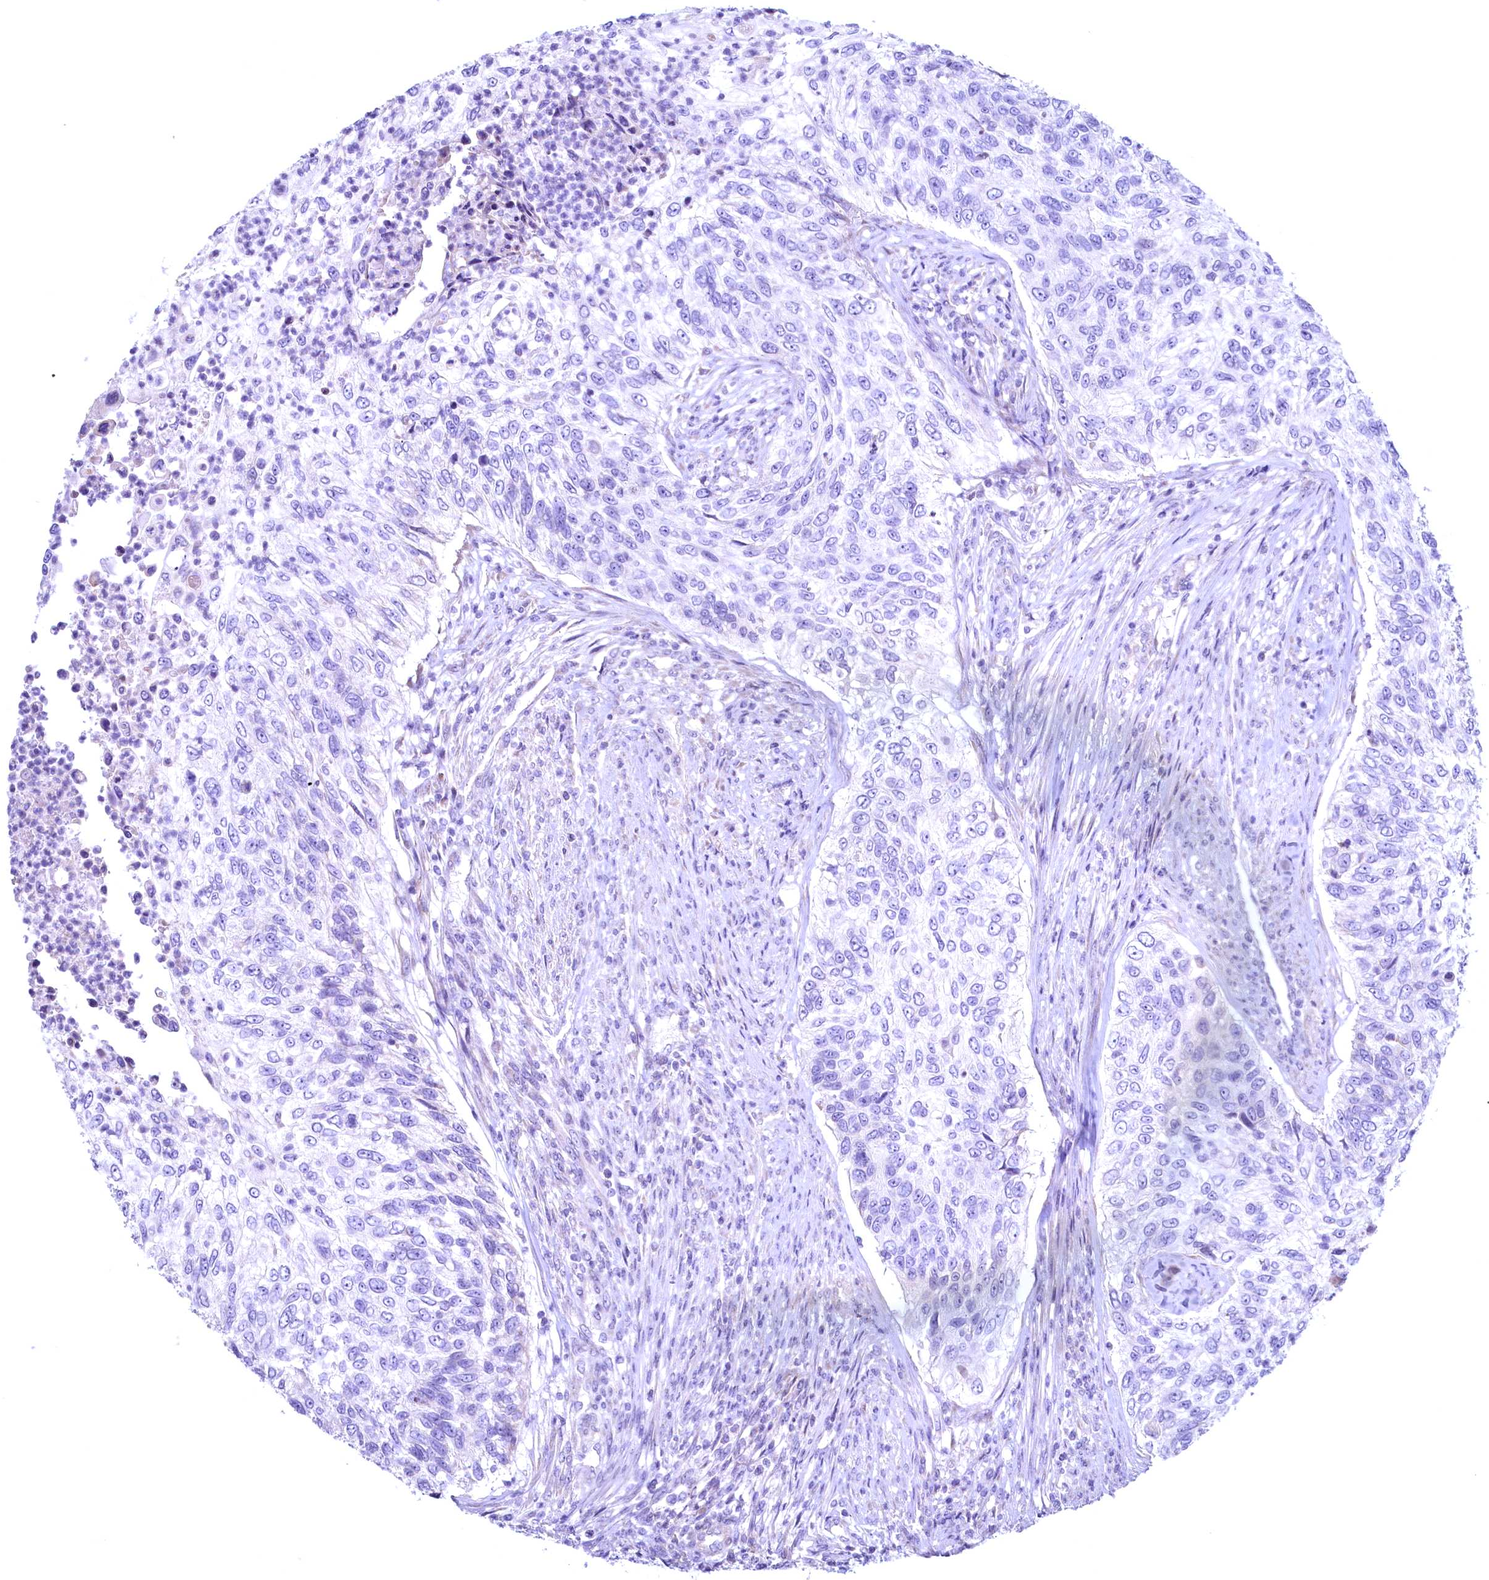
{"staining": {"intensity": "negative", "quantity": "none", "location": "none"}, "tissue": "urothelial cancer", "cell_type": "Tumor cells", "image_type": "cancer", "snomed": [{"axis": "morphology", "description": "Urothelial carcinoma, High grade"}, {"axis": "topography", "description": "Urinary bladder"}], "caption": "Tumor cells show no significant positivity in urothelial cancer.", "gene": "MAP1LC3A", "patient": {"sex": "female", "age": 60}}